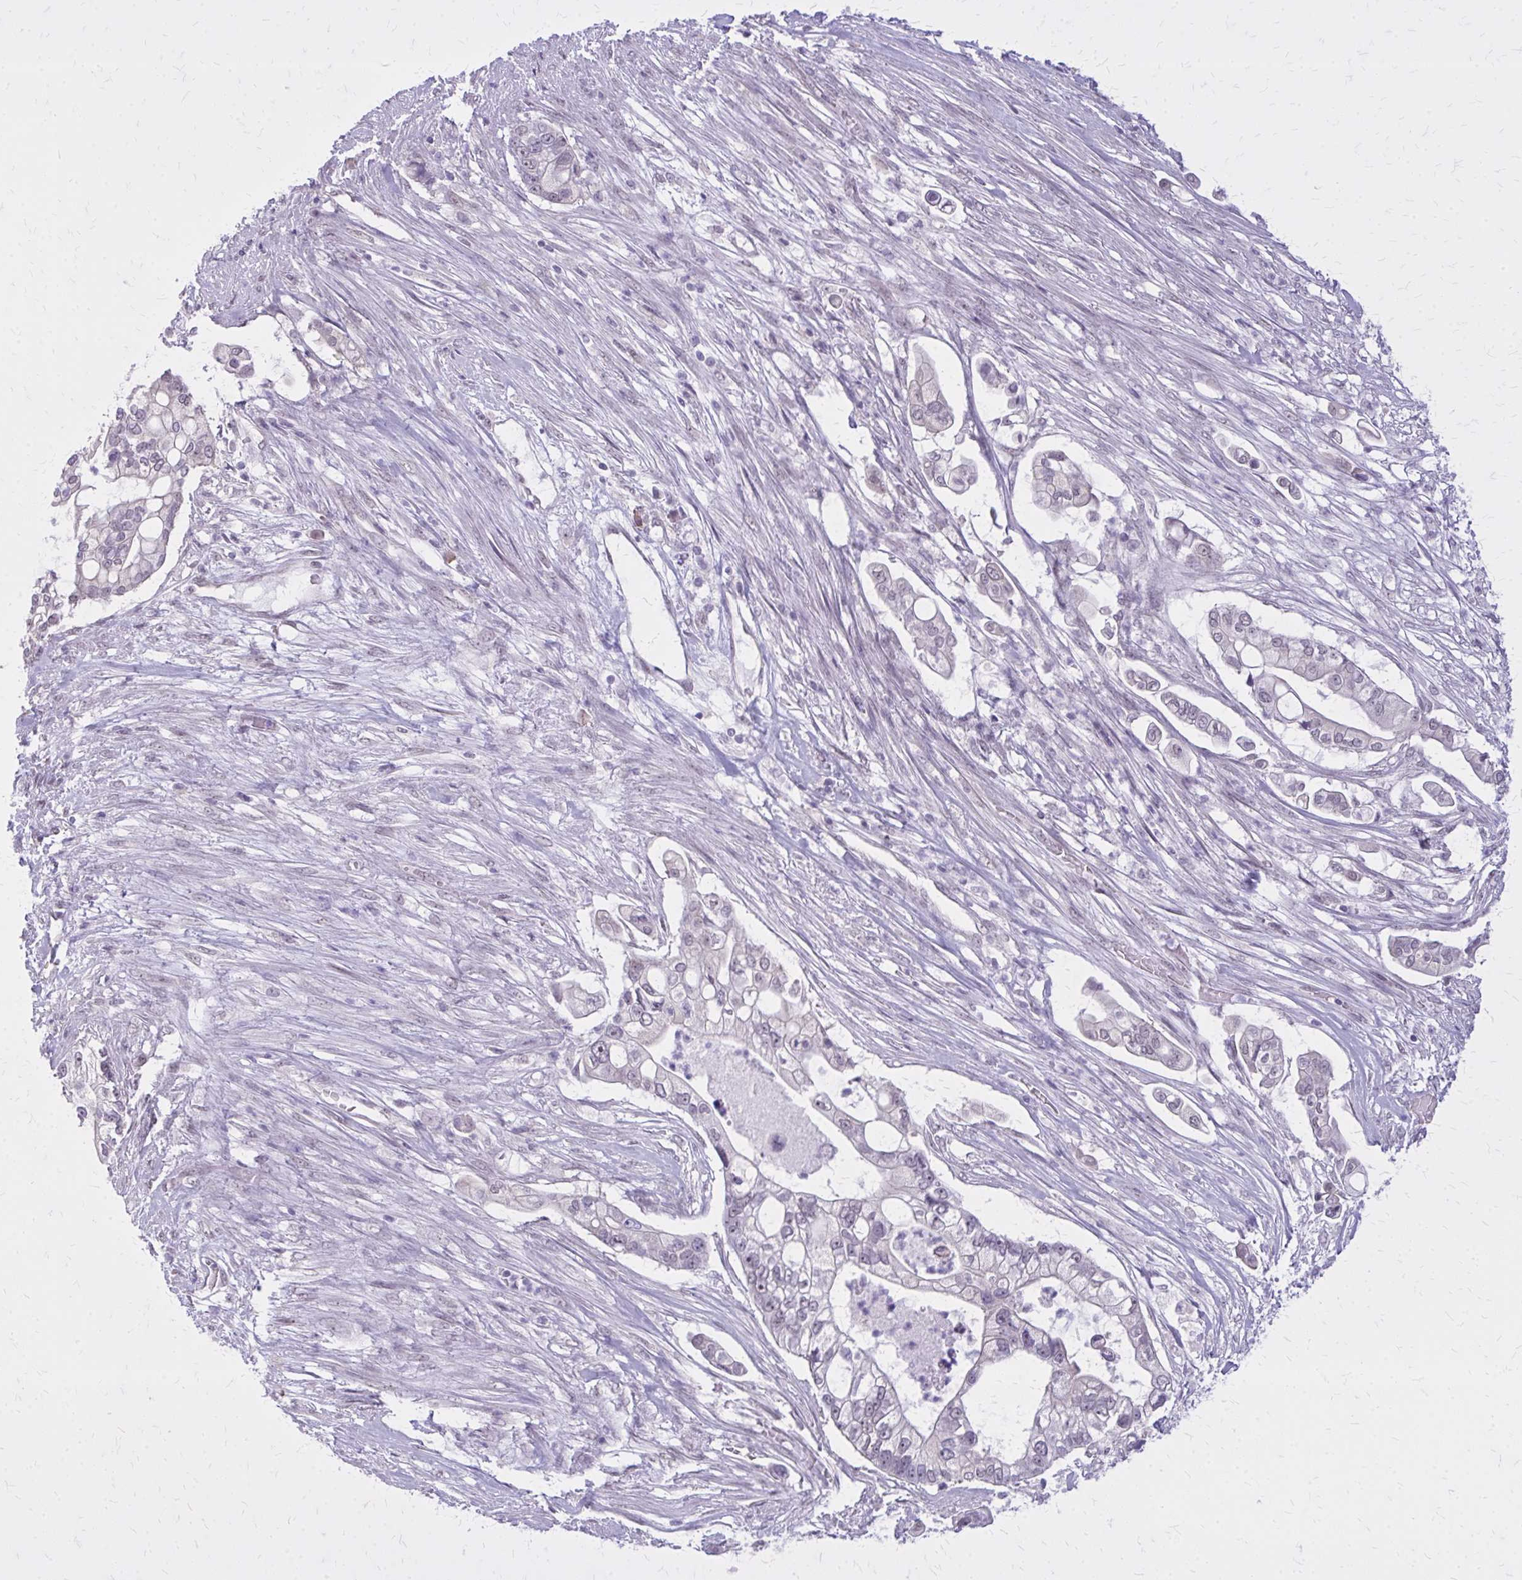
{"staining": {"intensity": "negative", "quantity": "none", "location": "none"}, "tissue": "pancreatic cancer", "cell_type": "Tumor cells", "image_type": "cancer", "snomed": [{"axis": "morphology", "description": "Adenocarcinoma, NOS"}, {"axis": "topography", "description": "Pancreas"}], "caption": "There is no significant positivity in tumor cells of adenocarcinoma (pancreatic). (DAB (3,3'-diaminobenzidine) immunohistochemistry (IHC) with hematoxylin counter stain).", "gene": "PLCB1", "patient": {"sex": "female", "age": 69}}